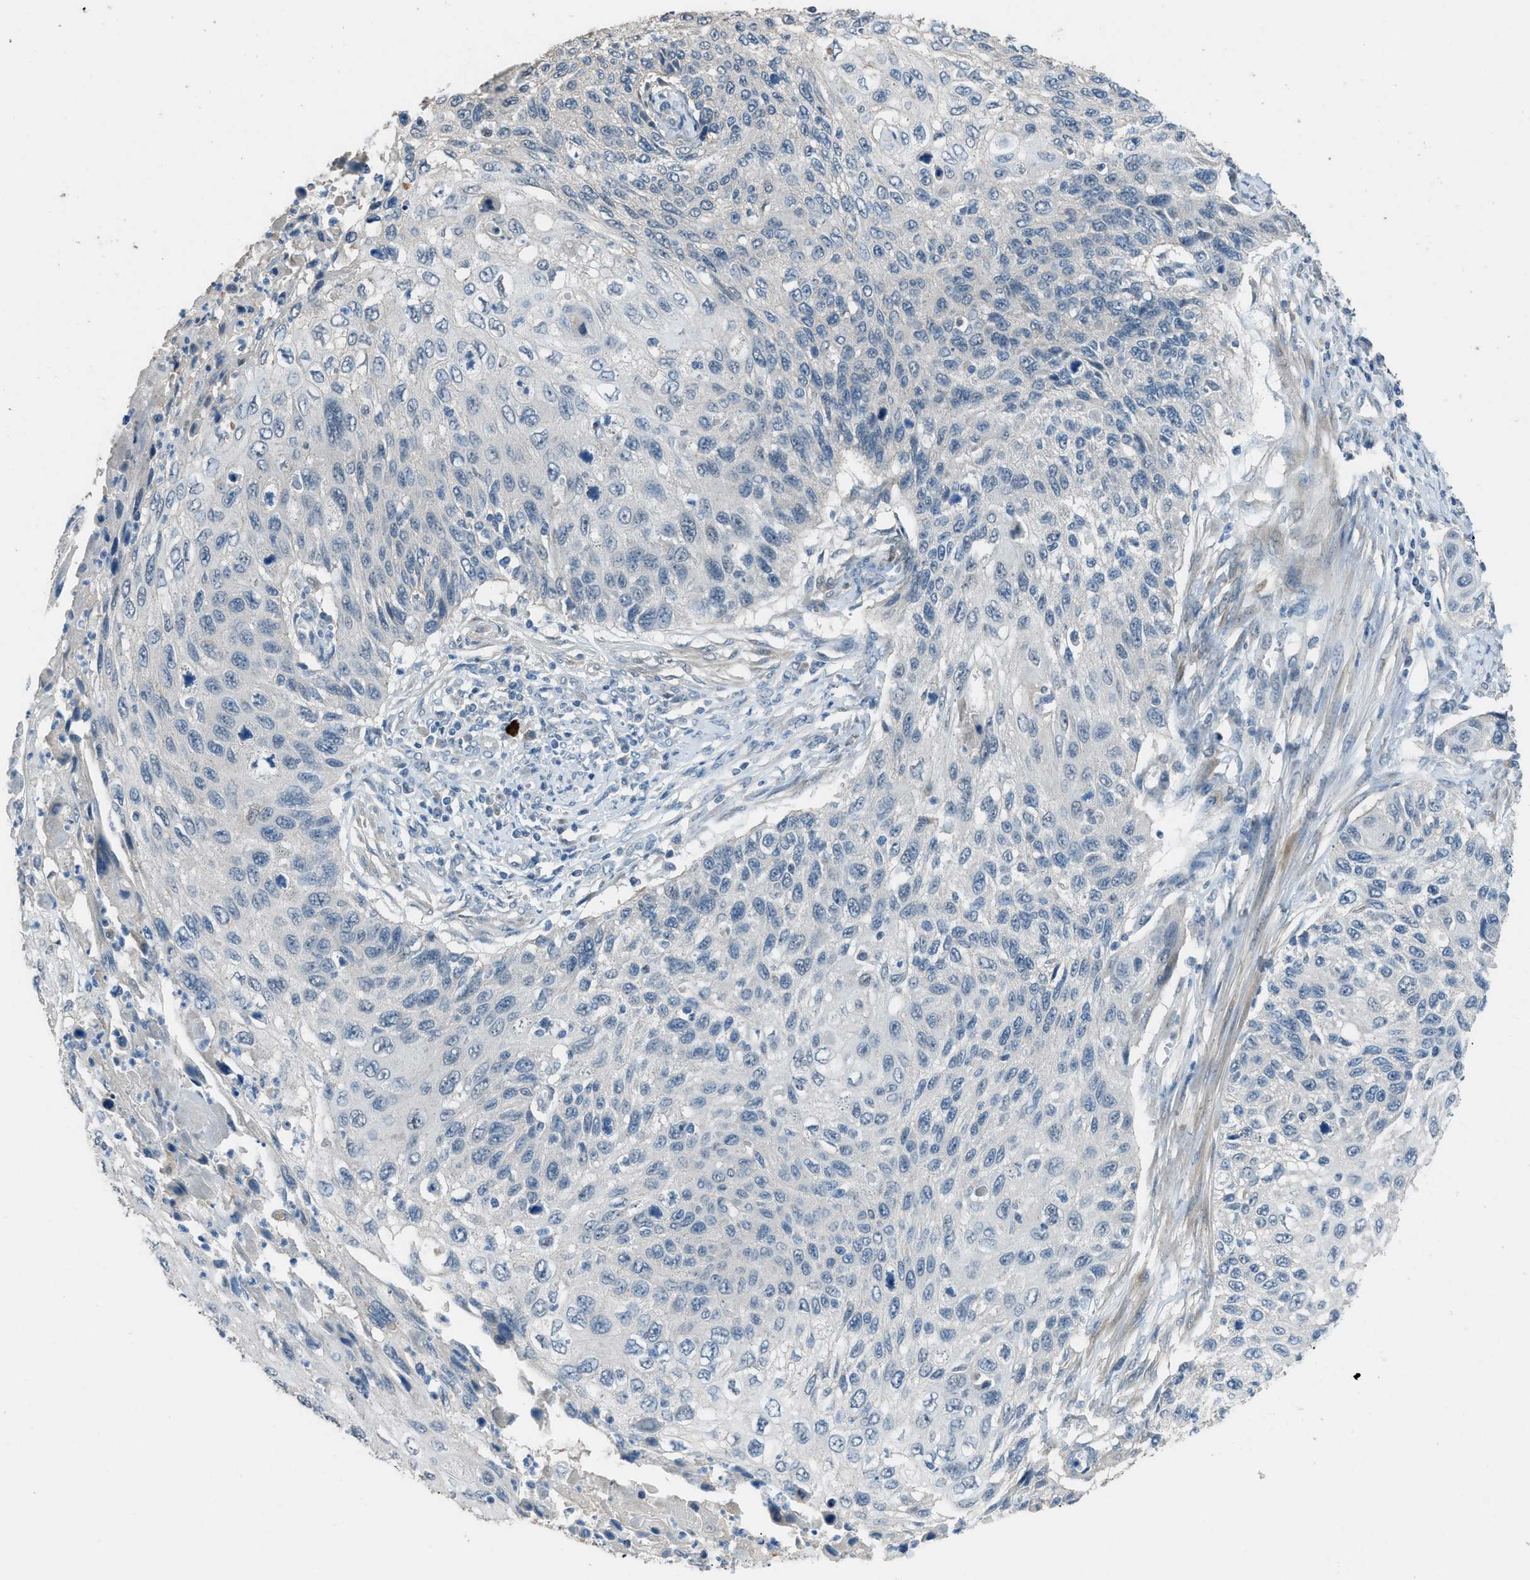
{"staining": {"intensity": "negative", "quantity": "none", "location": "none"}, "tissue": "cervical cancer", "cell_type": "Tumor cells", "image_type": "cancer", "snomed": [{"axis": "morphology", "description": "Squamous cell carcinoma, NOS"}, {"axis": "topography", "description": "Cervix"}], "caption": "Immunohistochemistry of squamous cell carcinoma (cervical) shows no positivity in tumor cells.", "gene": "TIMD4", "patient": {"sex": "female", "age": 70}}